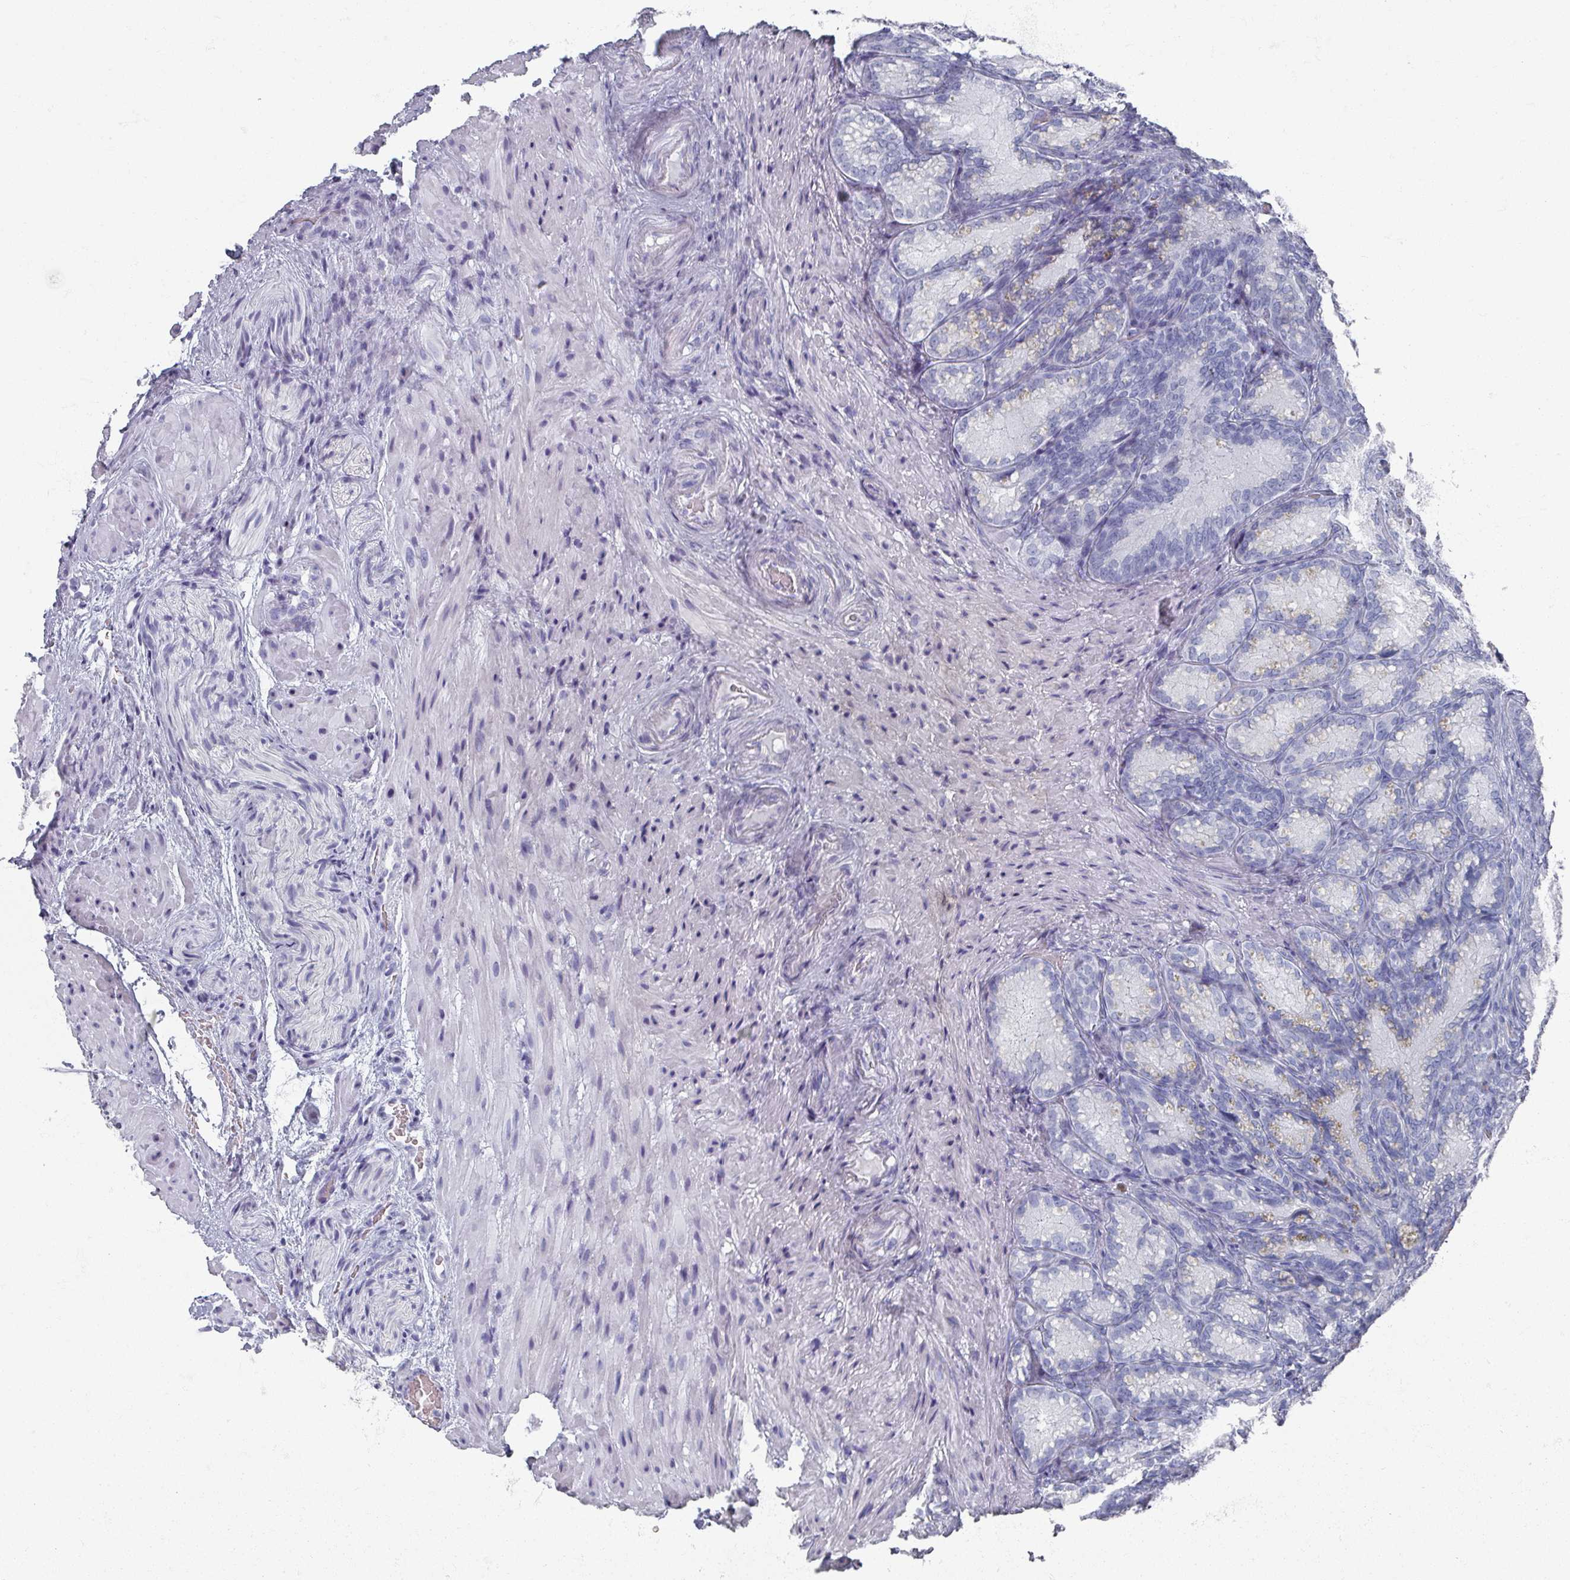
{"staining": {"intensity": "negative", "quantity": "none", "location": "none"}, "tissue": "seminal vesicle", "cell_type": "Glandular cells", "image_type": "normal", "snomed": [{"axis": "morphology", "description": "Normal tissue, NOS"}, {"axis": "topography", "description": "Seminal veicle"}], "caption": "Seminal vesicle stained for a protein using immunohistochemistry reveals no positivity glandular cells.", "gene": "OMG", "patient": {"sex": "male", "age": 58}}